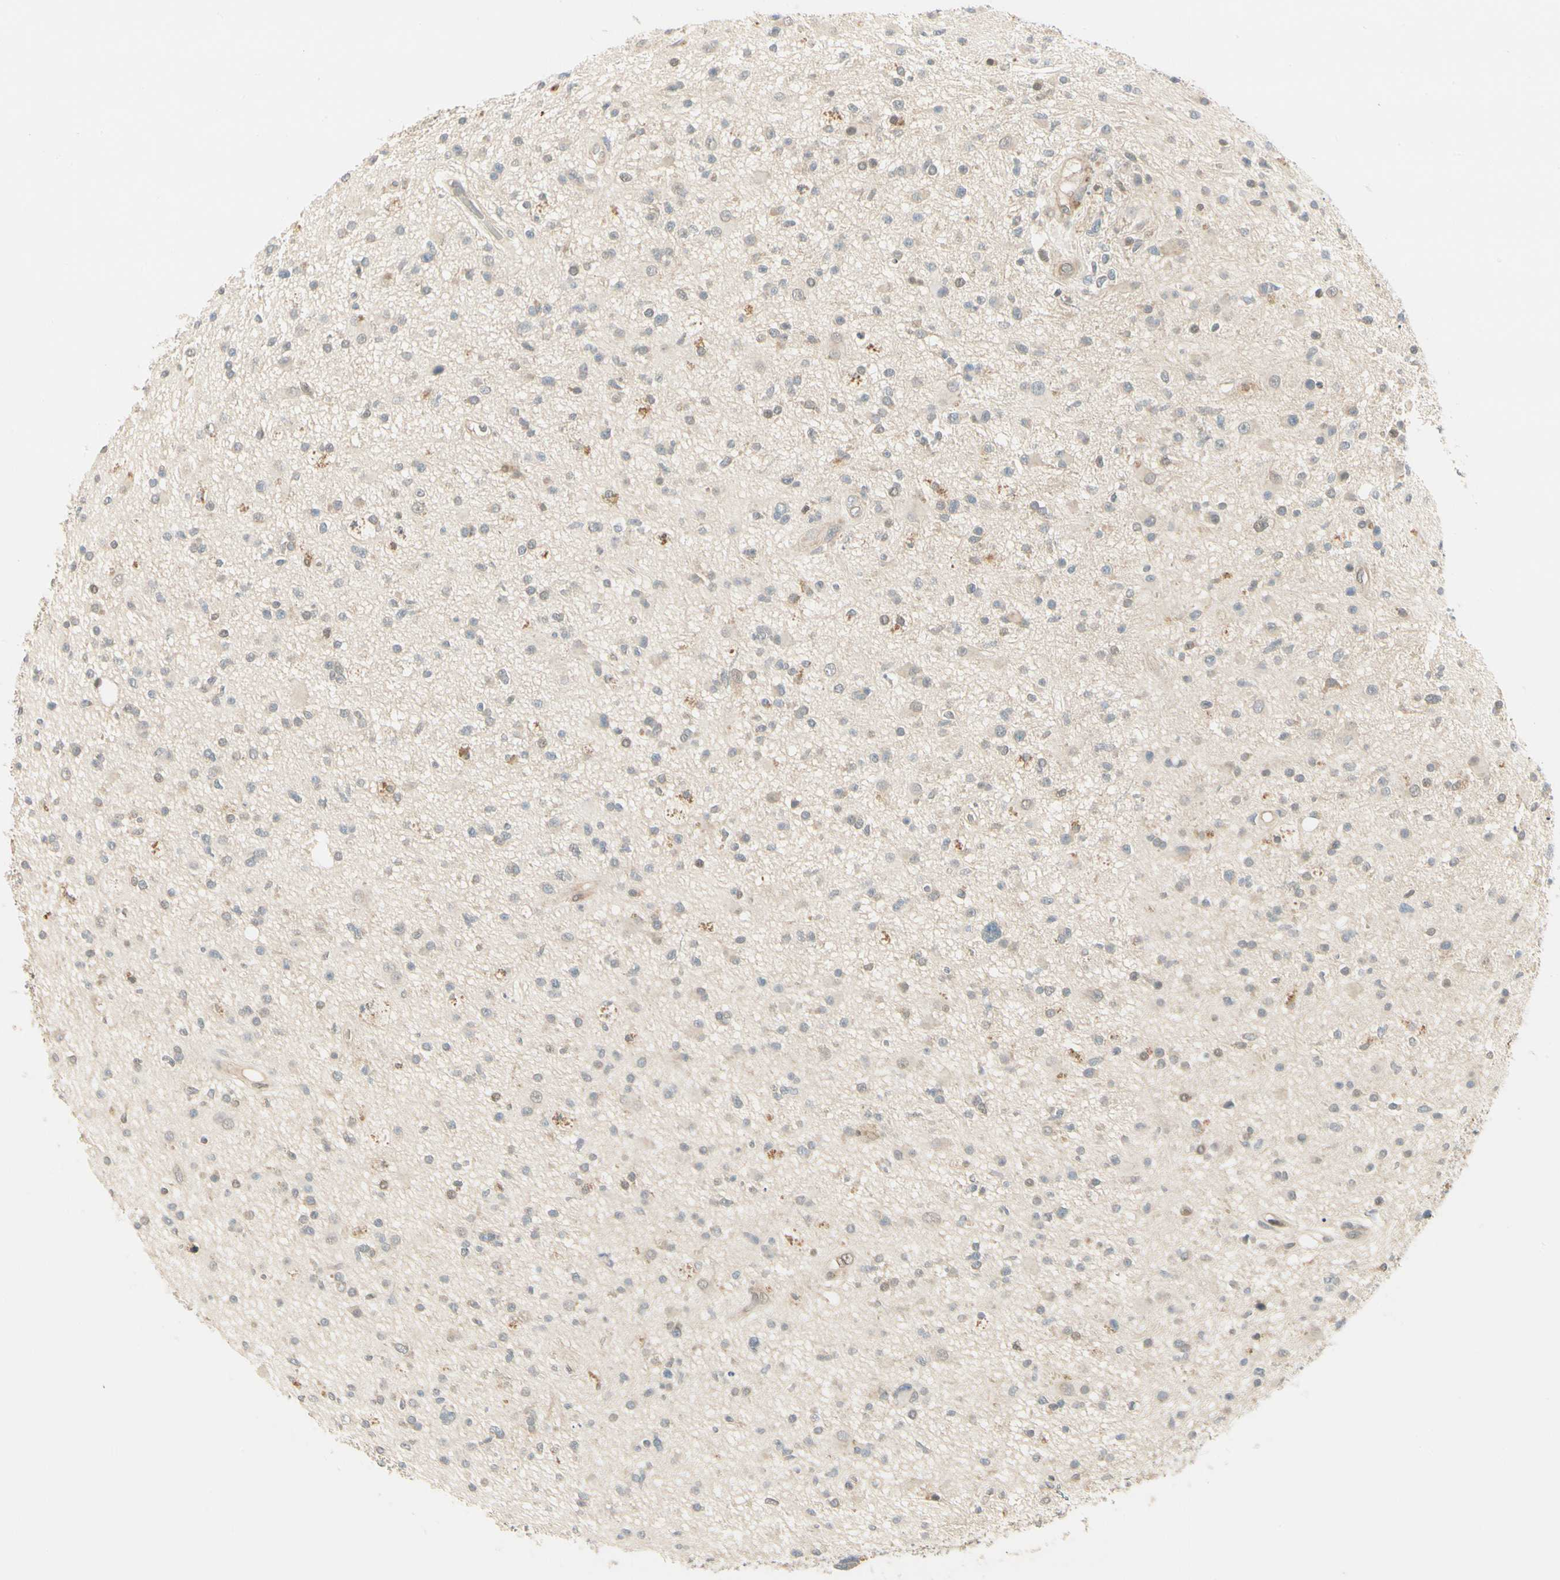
{"staining": {"intensity": "negative", "quantity": "none", "location": "none"}, "tissue": "glioma", "cell_type": "Tumor cells", "image_type": "cancer", "snomed": [{"axis": "morphology", "description": "Glioma, malignant, High grade"}, {"axis": "topography", "description": "Brain"}], "caption": "Tumor cells show no significant protein expression in malignant glioma (high-grade). (DAB immunohistochemistry, high magnification).", "gene": "EPHB3", "patient": {"sex": "male", "age": 33}}